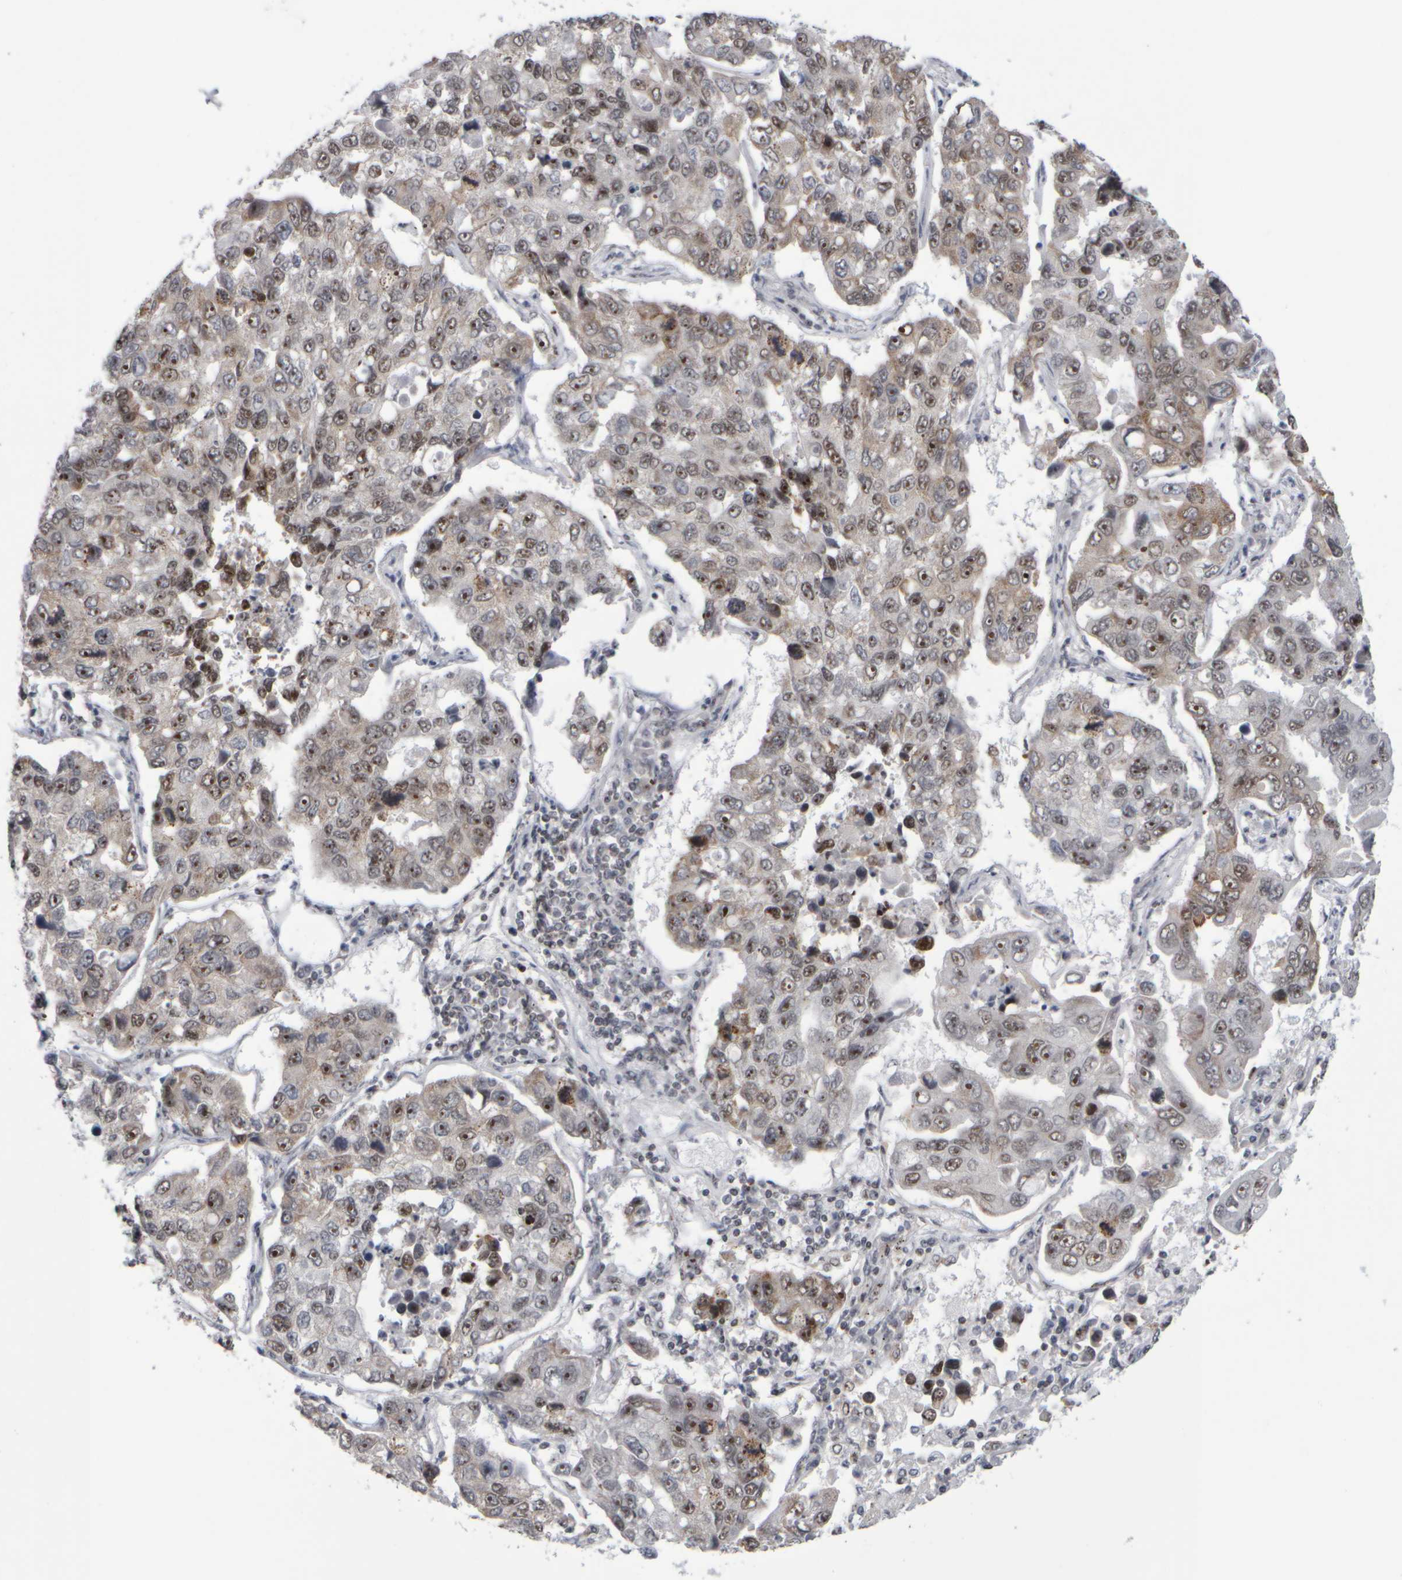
{"staining": {"intensity": "moderate", "quantity": ">75%", "location": "nuclear"}, "tissue": "lung cancer", "cell_type": "Tumor cells", "image_type": "cancer", "snomed": [{"axis": "morphology", "description": "Adenocarcinoma, NOS"}, {"axis": "topography", "description": "Lung"}], "caption": "This histopathology image shows IHC staining of lung adenocarcinoma, with medium moderate nuclear positivity in about >75% of tumor cells.", "gene": "SURF6", "patient": {"sex": "male", "age": 64}}